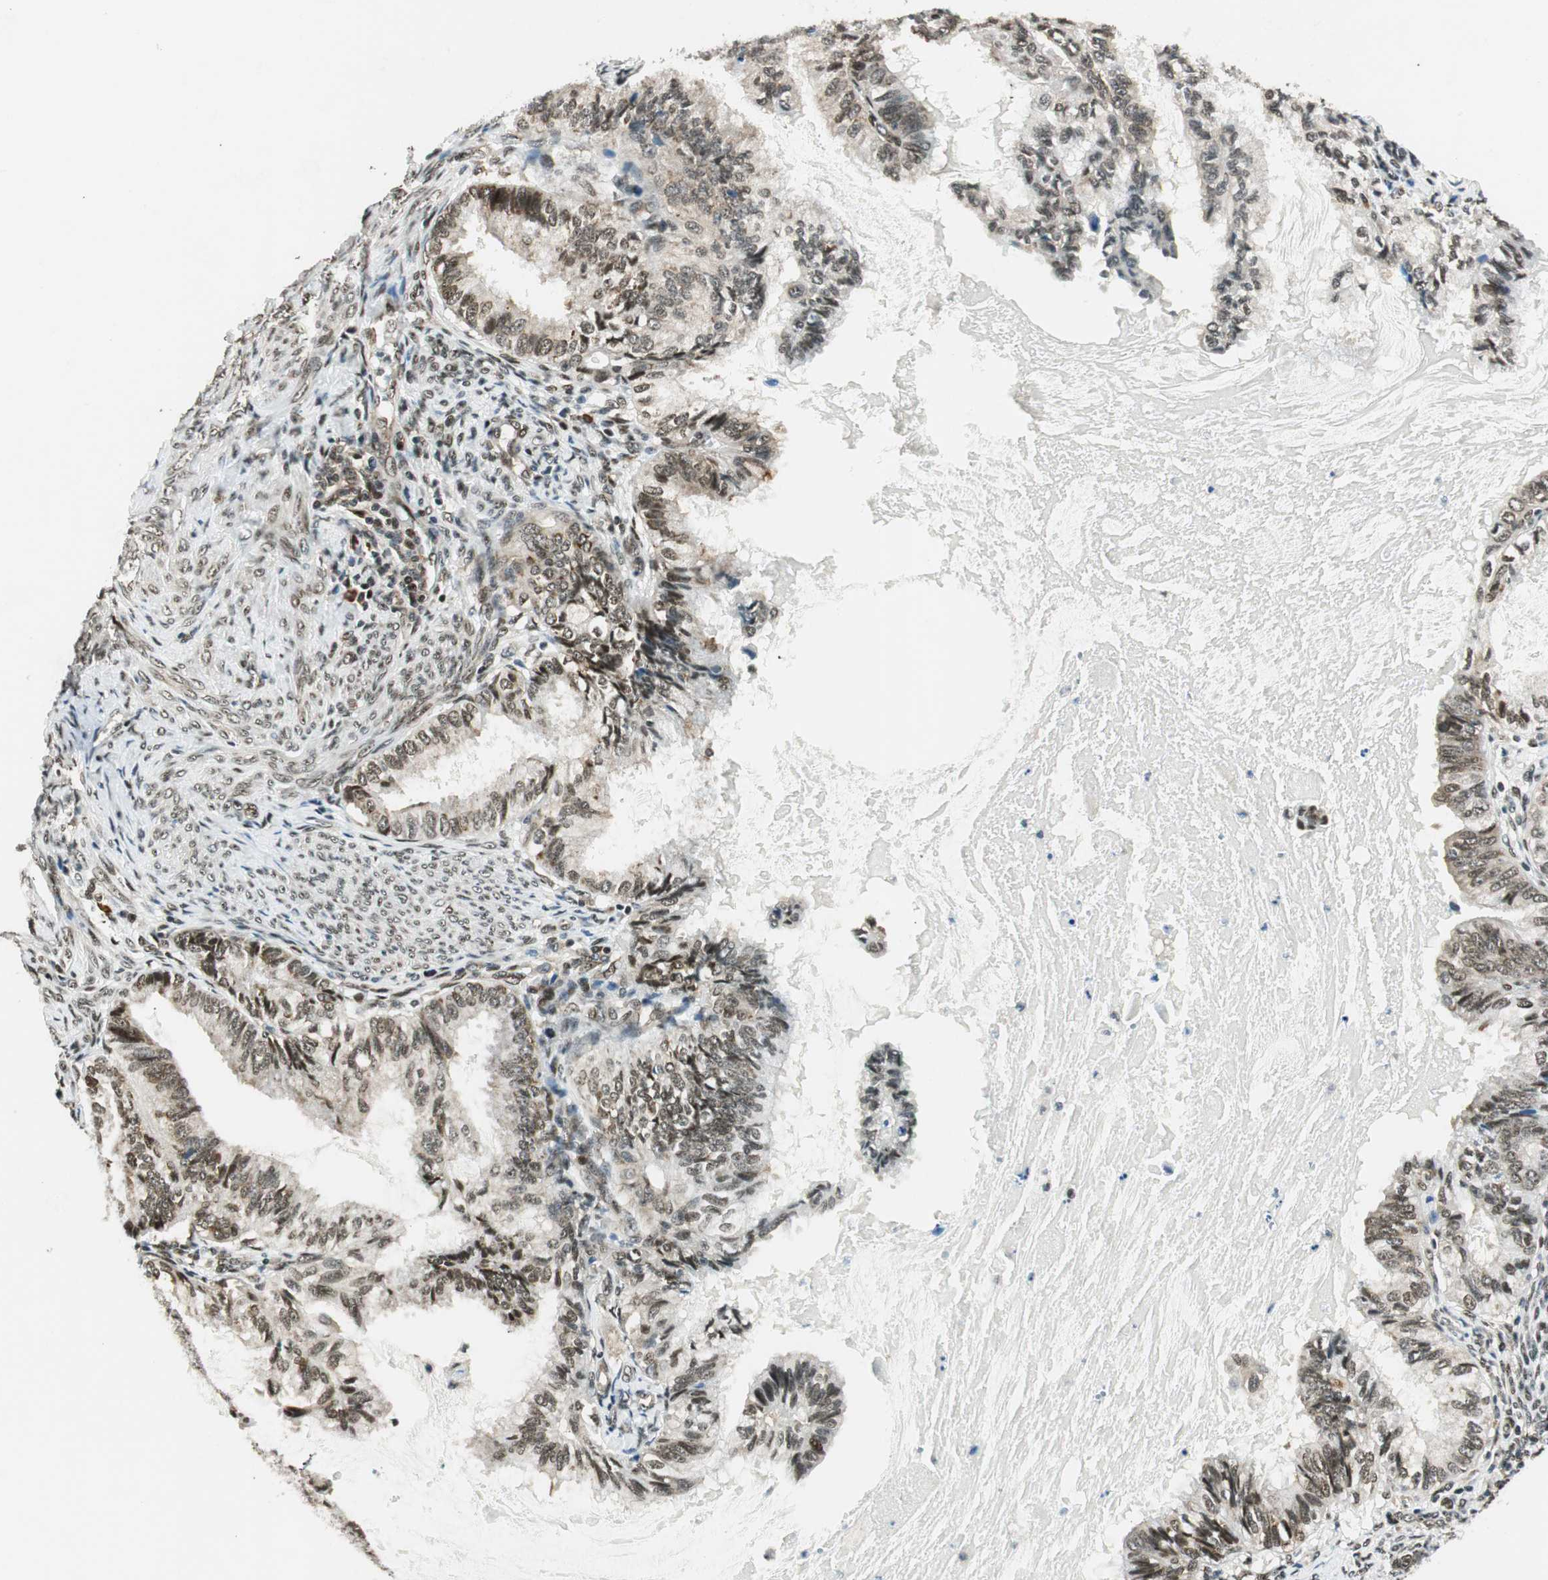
{"staining": {"intensity": "weak", "quantity": ">75%", "location": "nuclear"}, "tissue": "cervical cancer", "cell_type": "Tumor cells", "image_type": "cancer", "snomed": [{"axis": "morphology", "description": "Normal tissue, NOS"}, {"axis": "morphology", "description": "Adenocarcinoma, NOS"}, {"axis": "topography", "description": "Cervix"}, {"axis": "topography", "description": "Endometrium"}], "caption": "Tumor cells display low levels of weak nuclear positivity in approximately >75% of cells in human adenocarcinoma (cervical). (DAB IHC, brown staining for protein, blue staining for nuclei).", "gene": "RING1", "patient": {"sex": "female", "age": 86}}